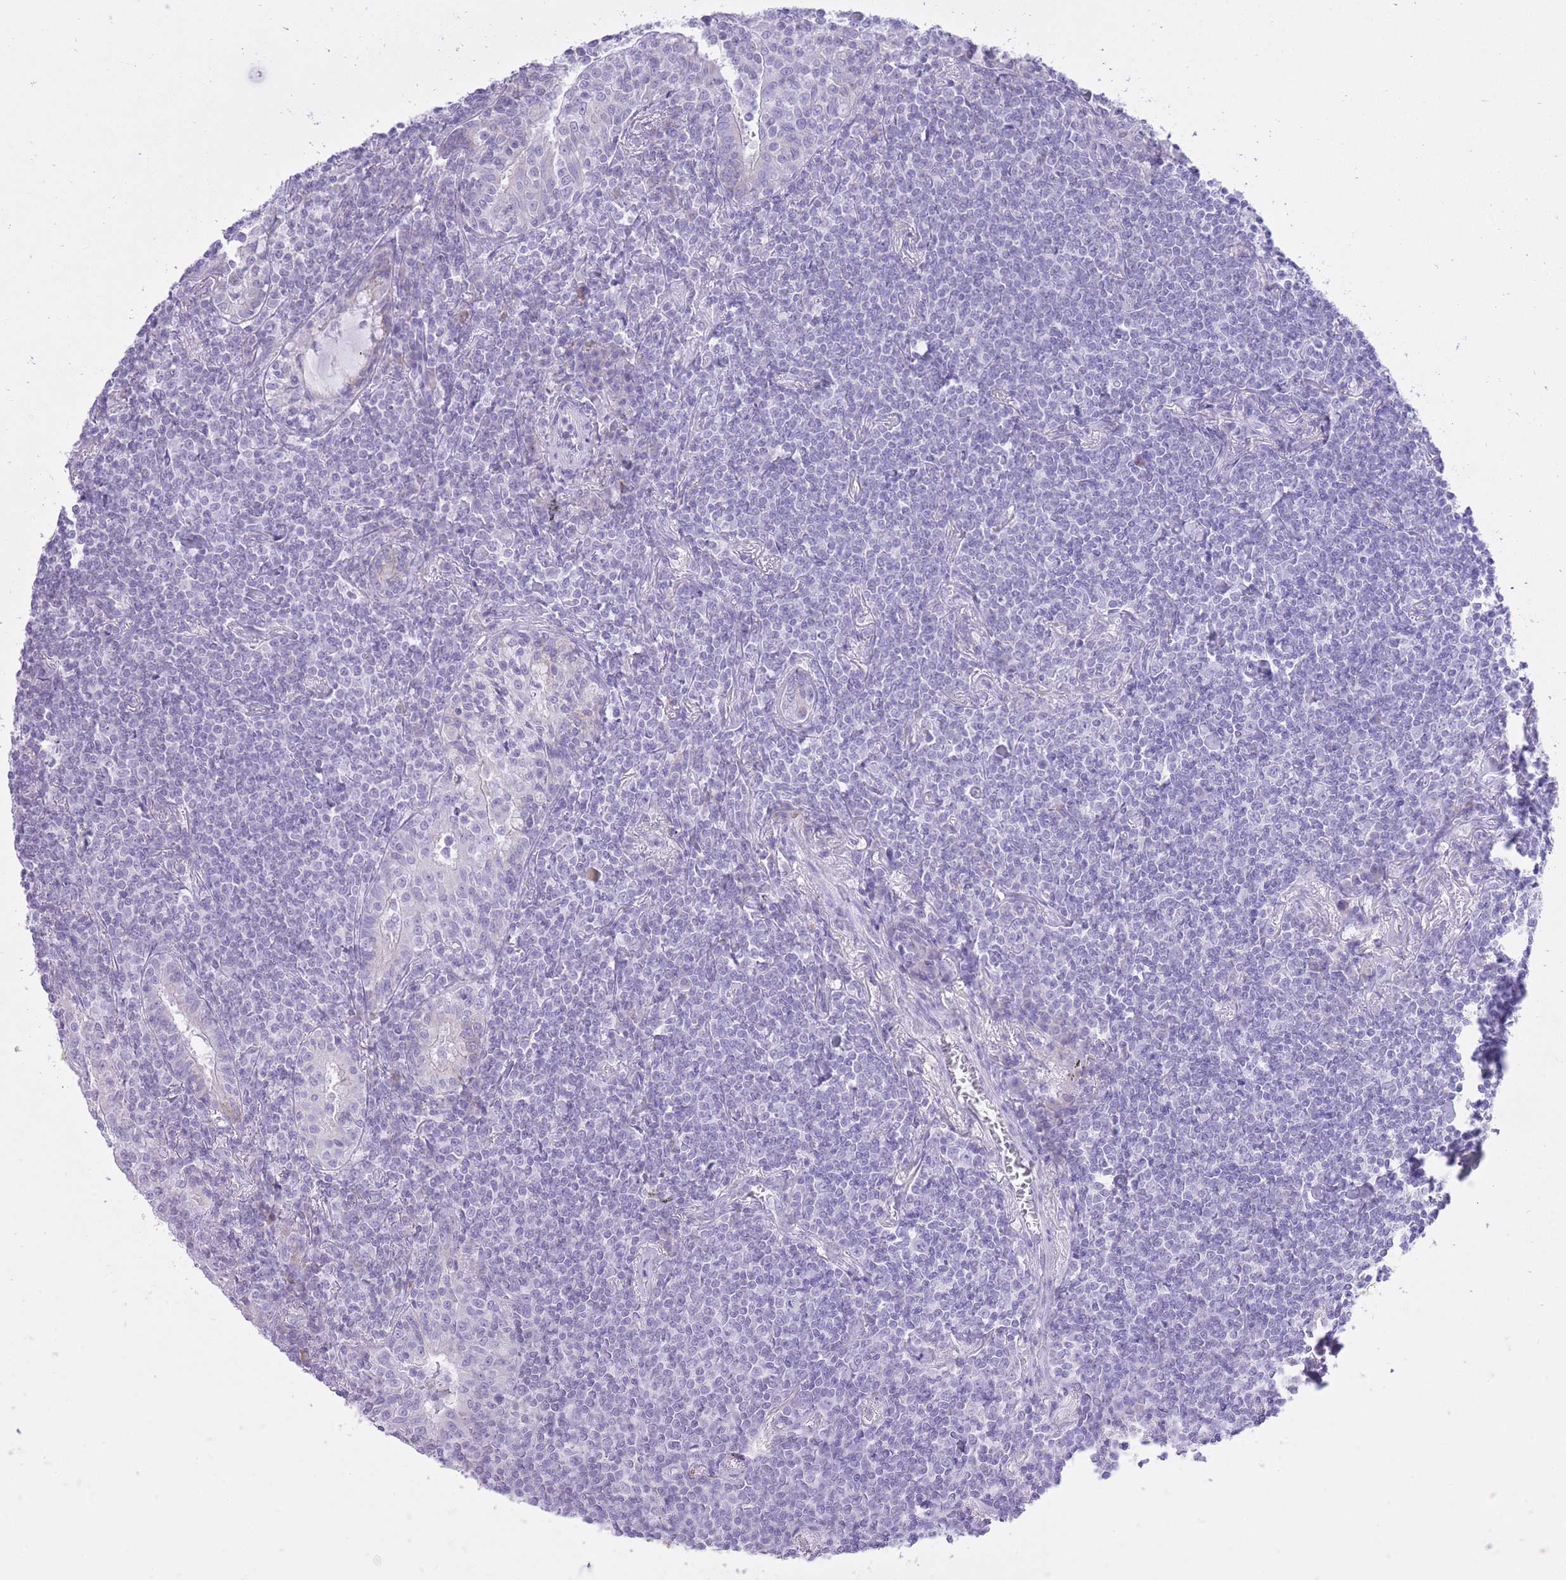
{"staining": {"intensity": "negative", "quantity": "none", "location": "none"}, "tissue": "lymphoma", "cell_type": "Tumor cells", "image_type": "cancer", "snomed": [{"axis": "morphology", "description": "Malignant lymphoma, non-Hodgkin's type, Low grade"}, {"axis": "topography", "description": "Lung"}], "caption": "Tumor cells show no significant protein staining in malignant lymphoma, non-Hodgkin's type (low-grade).", "gene": "SLC4A4", "patient": {"sex": "female", "age": 71}}